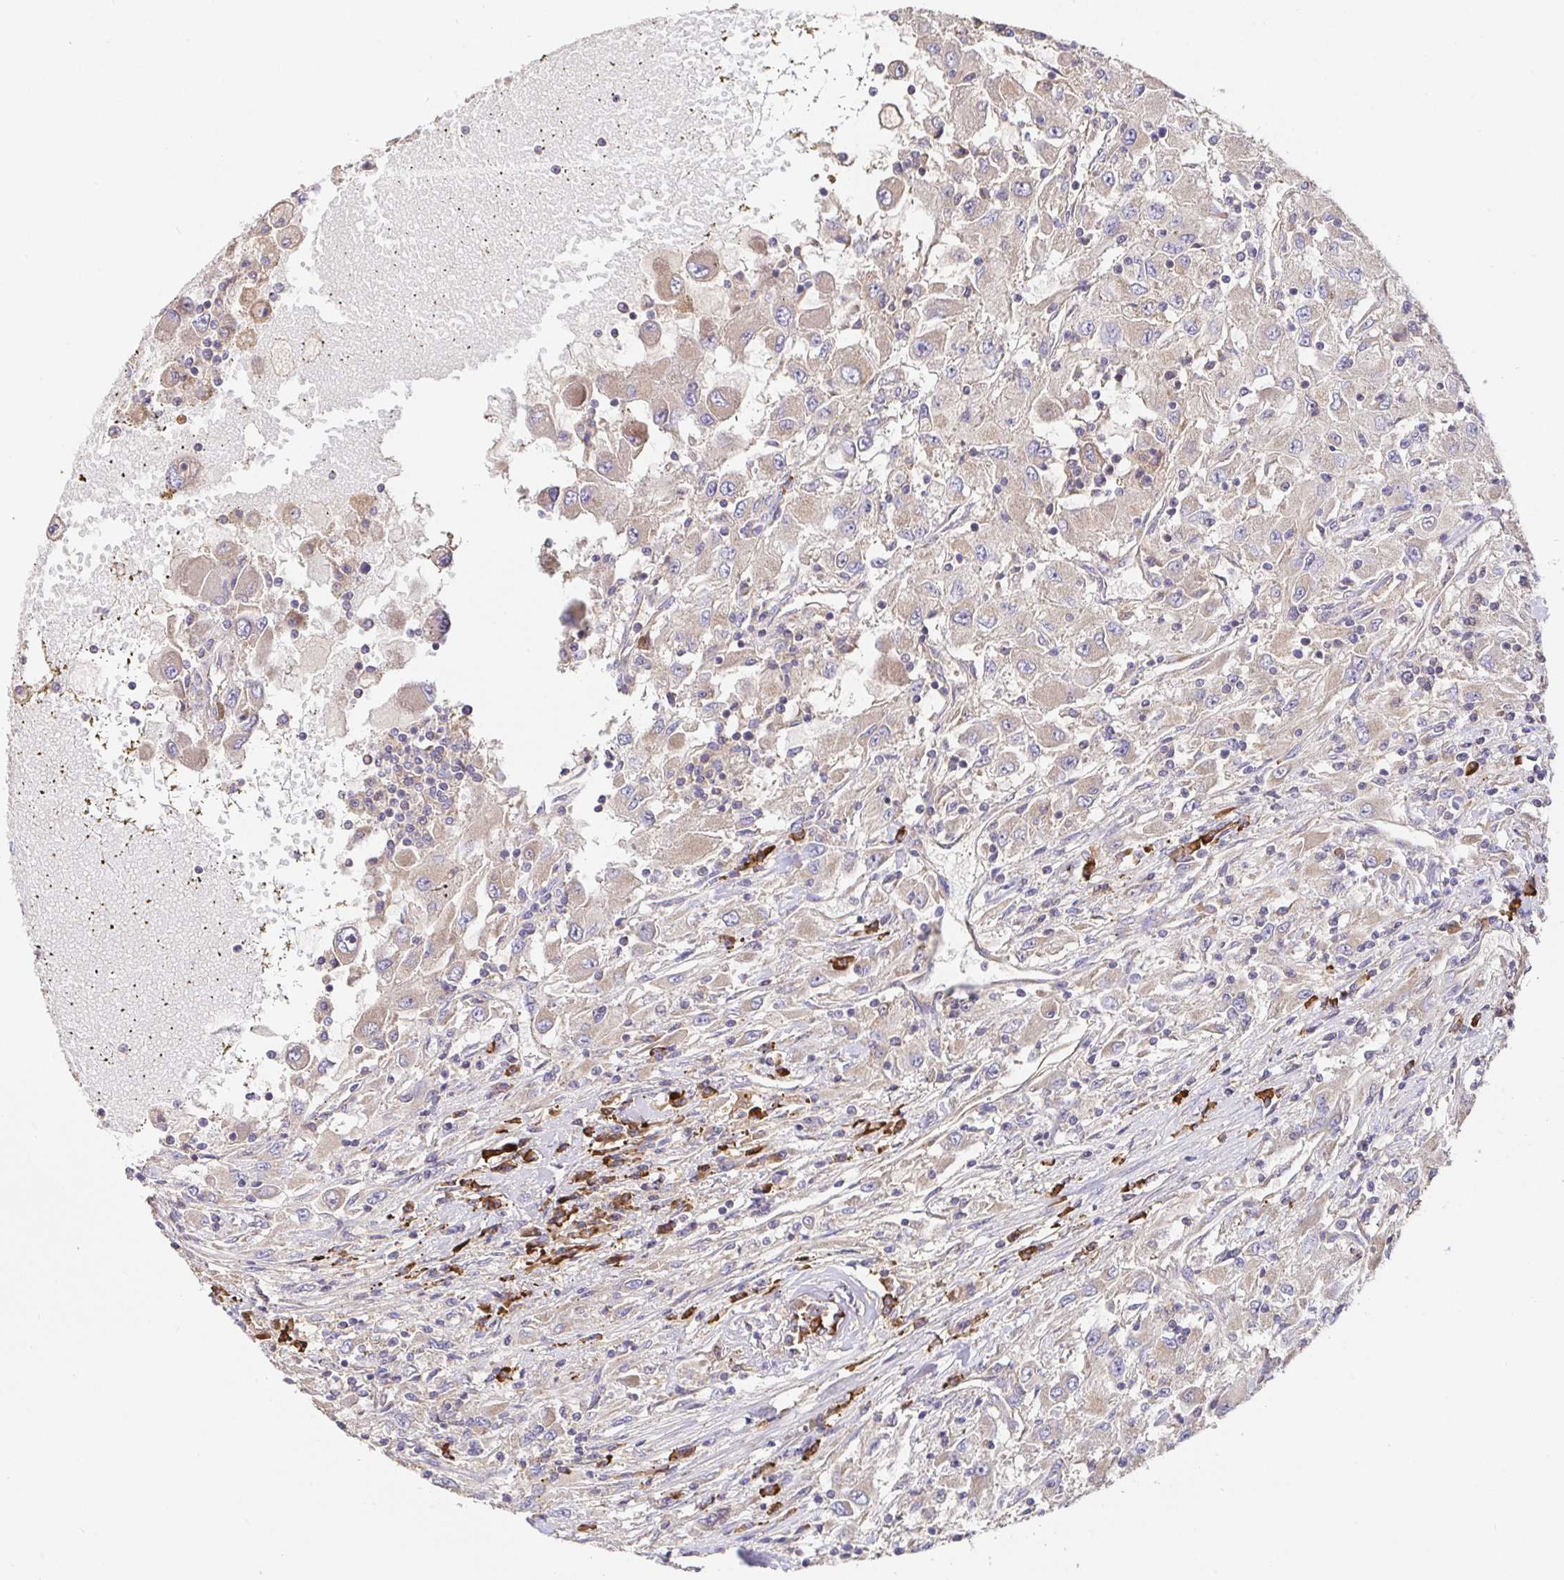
{"staining": {"intensity": "weak", "quantity": "<25%", "location": "cytoplasmic/membranous"}, "tissue": "renal cancer", "cell_type": "Tumor cells", "image_type": "cancer", "snomed": [{"axis": "morphology", "description": "Adenocarcinoma, NOS"}, {"axis": "topography", "description": "Kidney"}], "caption": "This is an immunohistochemistry micrograph of renal cancer. There is no positivity in tumor cells.", "gene": "HAGH", "patient": {"sex": "female", "age": 67}}